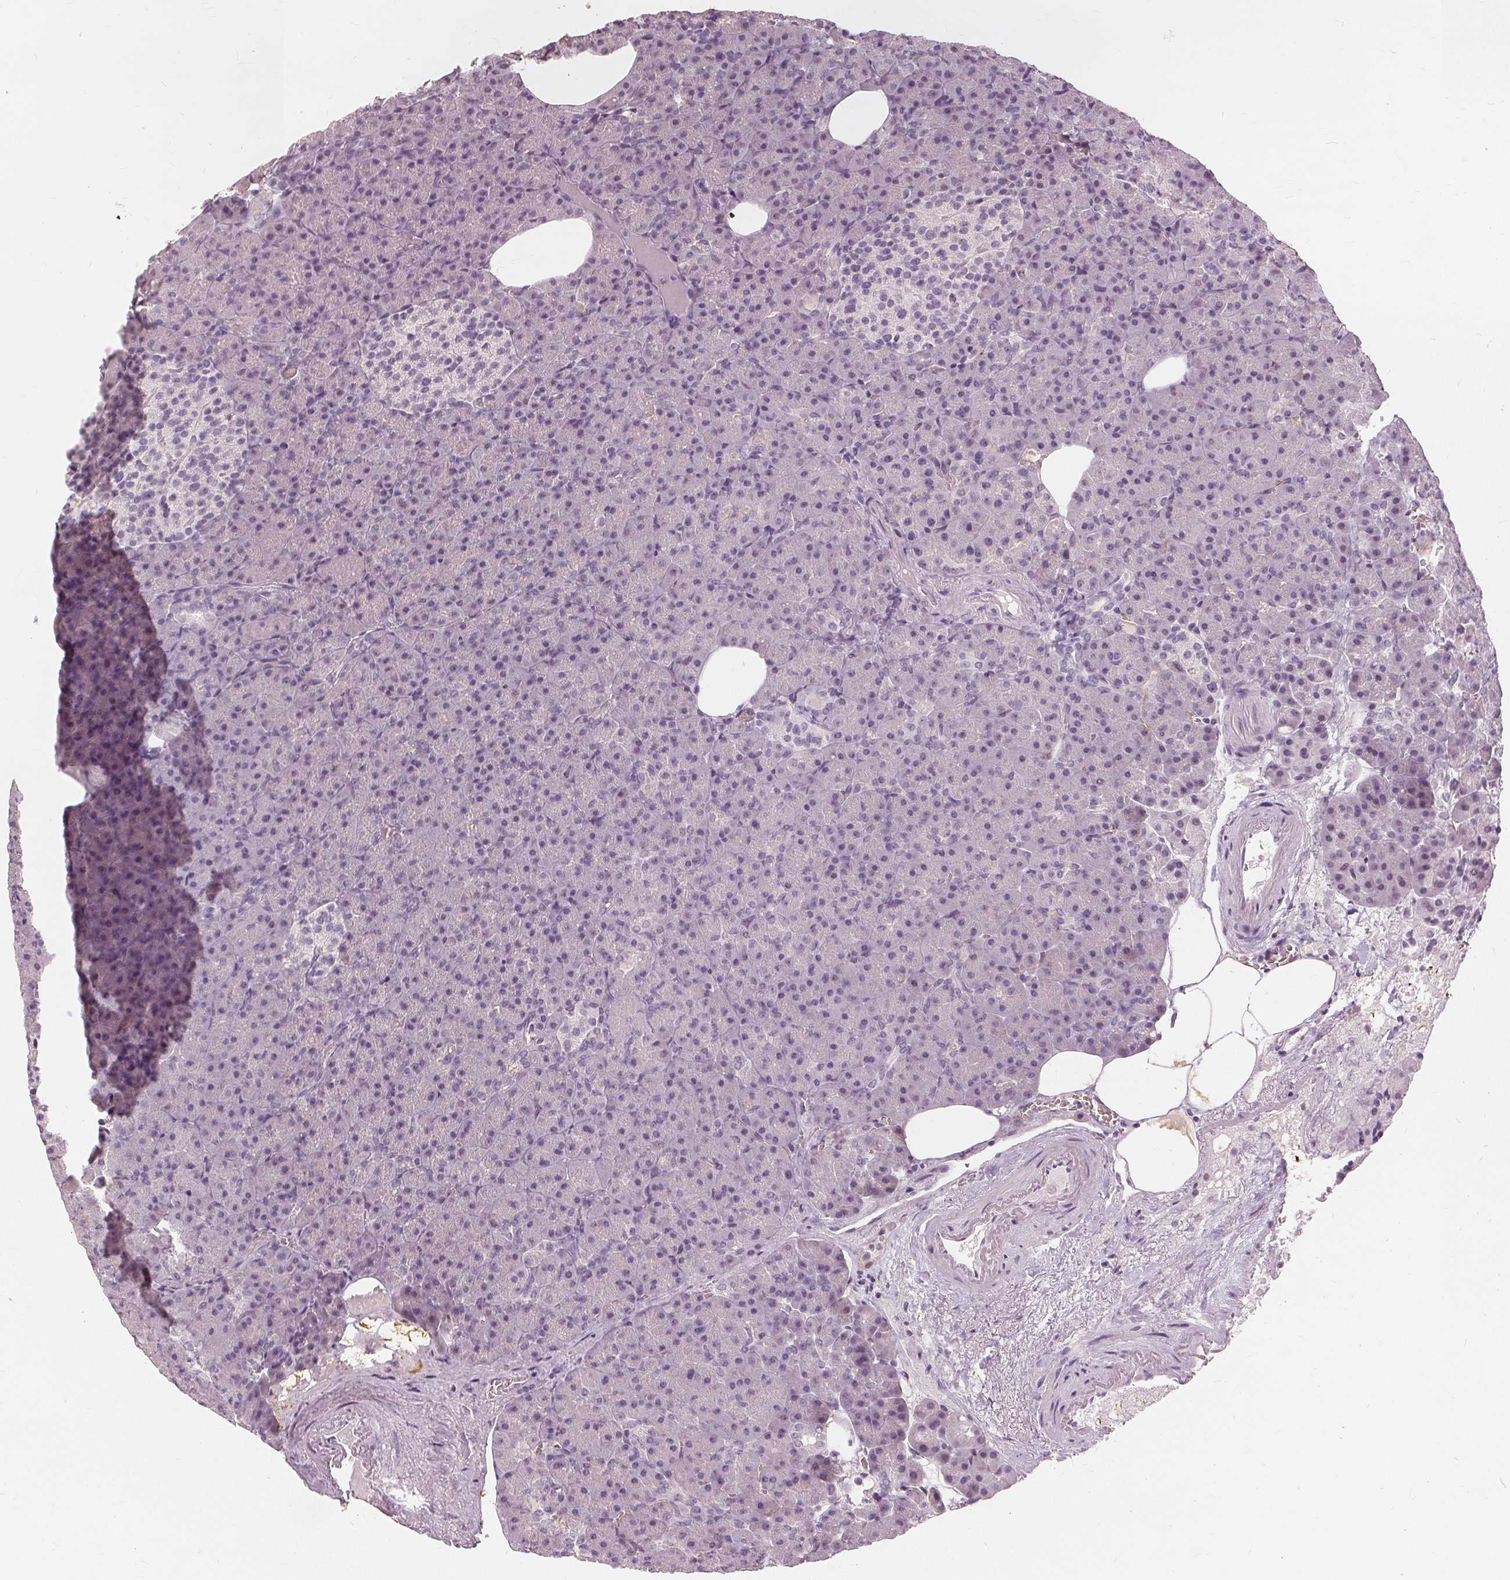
{"staining": {"intensity": "negative", "quantity": "none", "location": "none"}, "tissue": "pancreas", "cell_type": "Exocrine glandular cells", "image_type": "normal", "snomed": [{"axis": "morphology", "description": "Normal tissue, NOS"}, {"axis": "topography", "description": "Pancreas"}], "caption": "Immunohistochemistry of unremarkable human pancreas exhibits no positivity in exocrine glandular cells.", "gene": "SFTPD", "patient": {"sex": "female", "age": 74}}